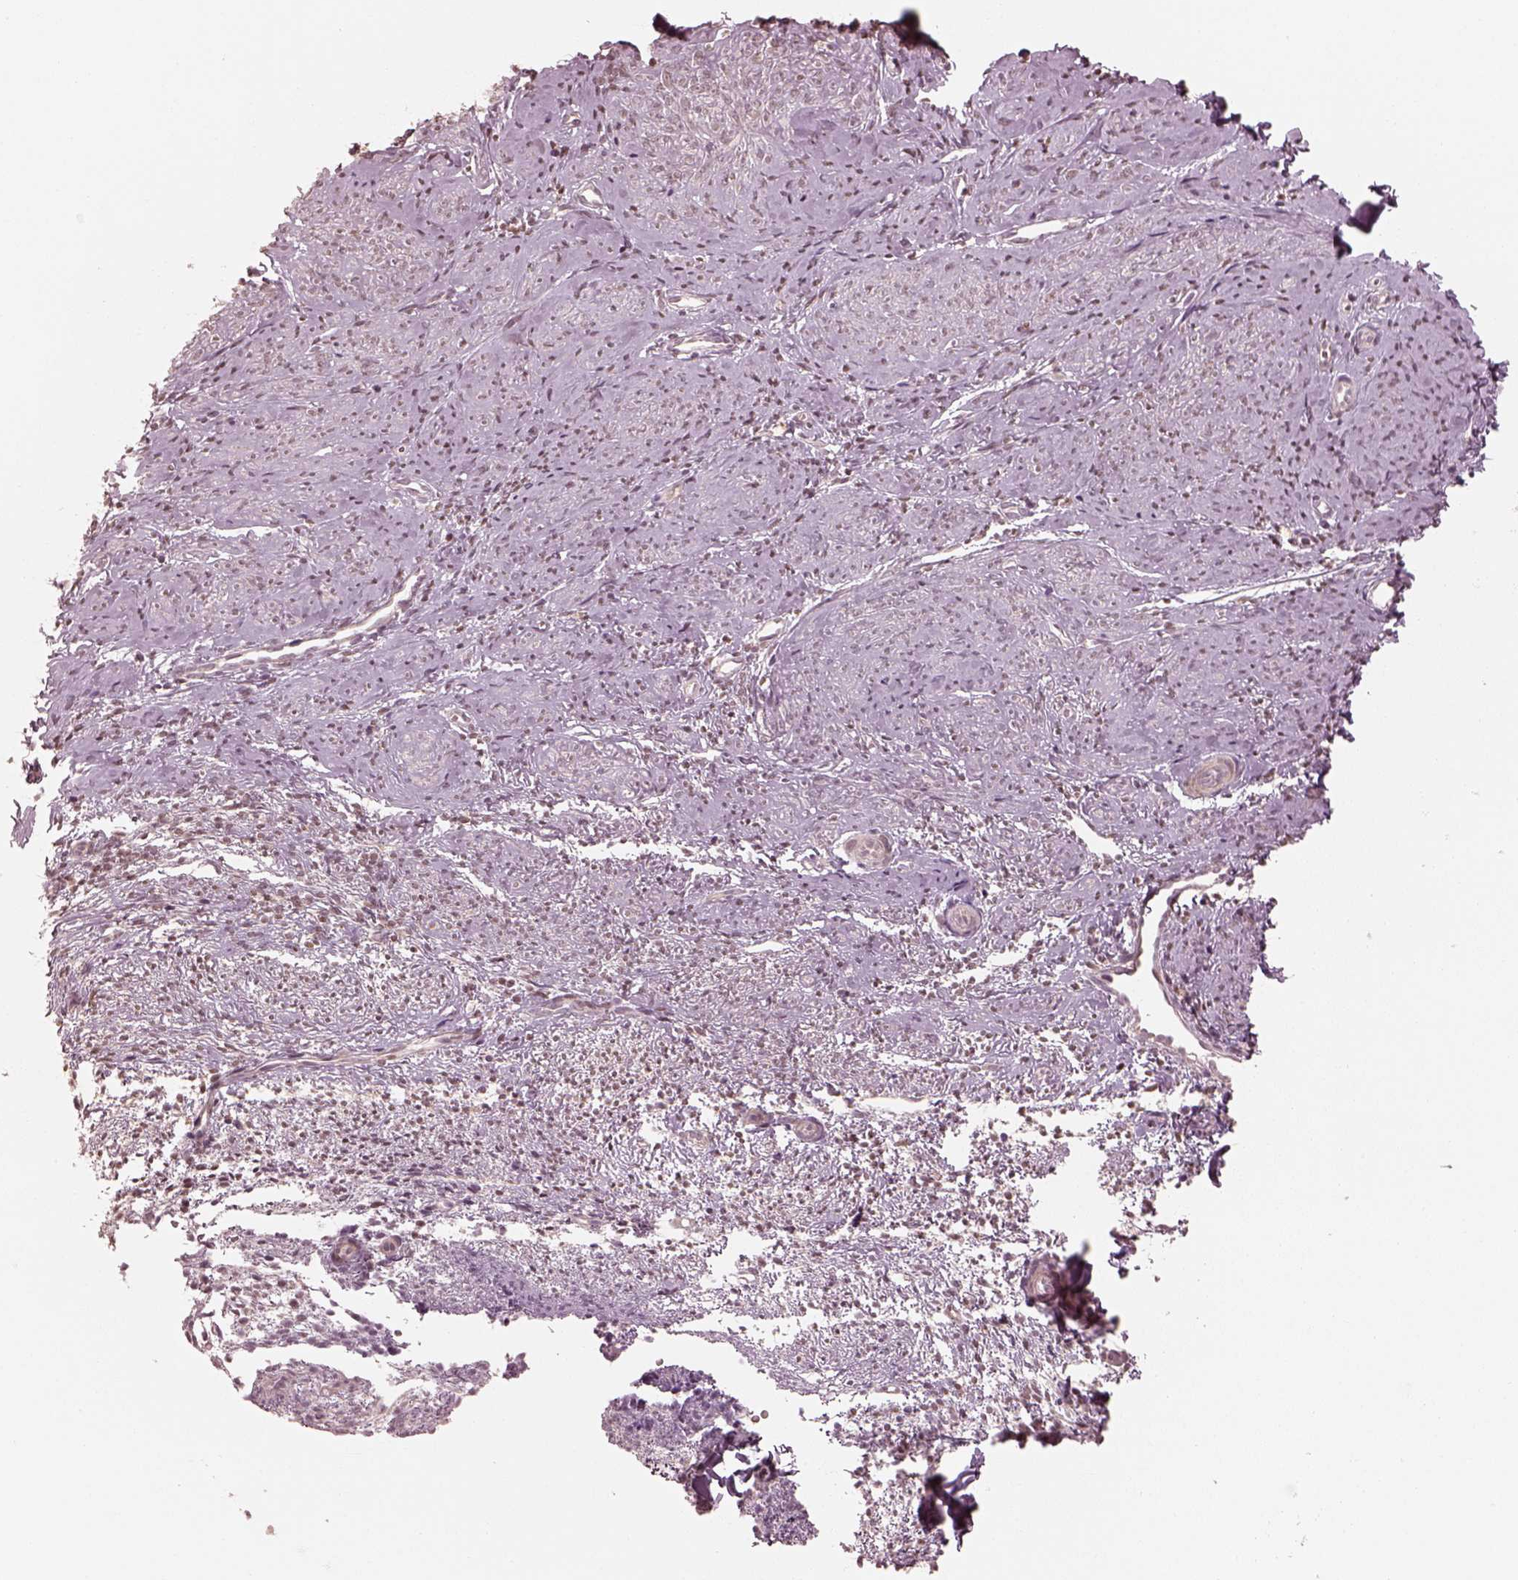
{"staining": {"intensity": "negative", "quantity": "none", "location": "none"}, "tissue": "smooth muscle", "cell_type": "Smooth muscle cells", "image_type": "normal", "snomed": [{"axis": "morphology", "description": "Normal tissue, NOS"}, {"axis": "topography", "description": "Smooth muscle"}], "caption": "Immunohistochemistry of unremarkable human smooth muscle exhibits no expression in smooth muscle cells.", "gene": "IQCB1", "patient": {"sex": "female", "age": 48}}